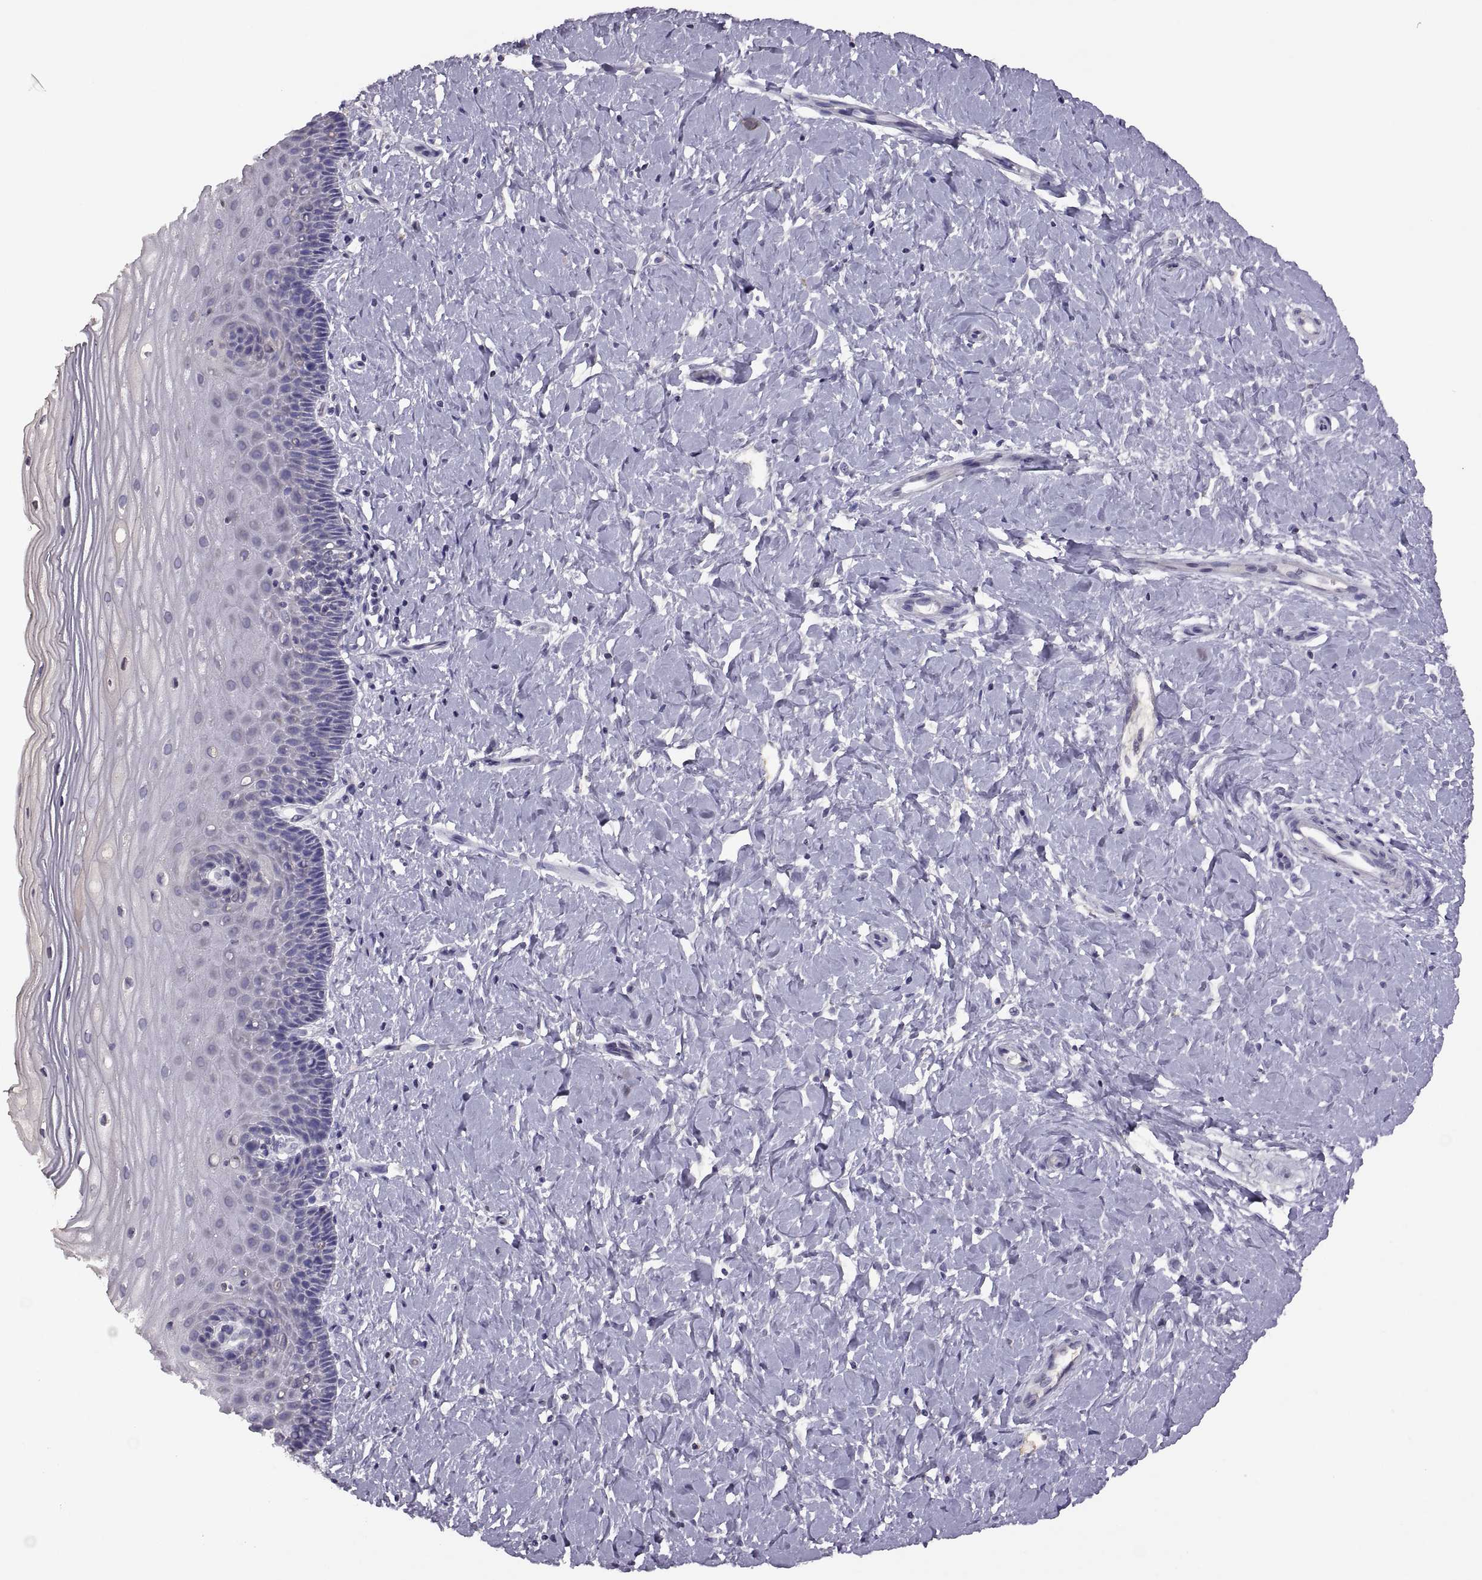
{"staining": {"intensity": "negative", "quantity": "none", "location": "none"}, "tissue": "cervix", "cell_type": "Glandular cells", "image_type": "normal", "snomed": [{"axis": "morphology", "description": "Normal tissue, NOS"}, {"axis": "topography", "description": "Cervix"}], "caption": "The IHC histopathology image has no significant positivity in glandular cells of cervix.", "gene": "TBX19", "patient": {"sex": "female", "age": 37}}